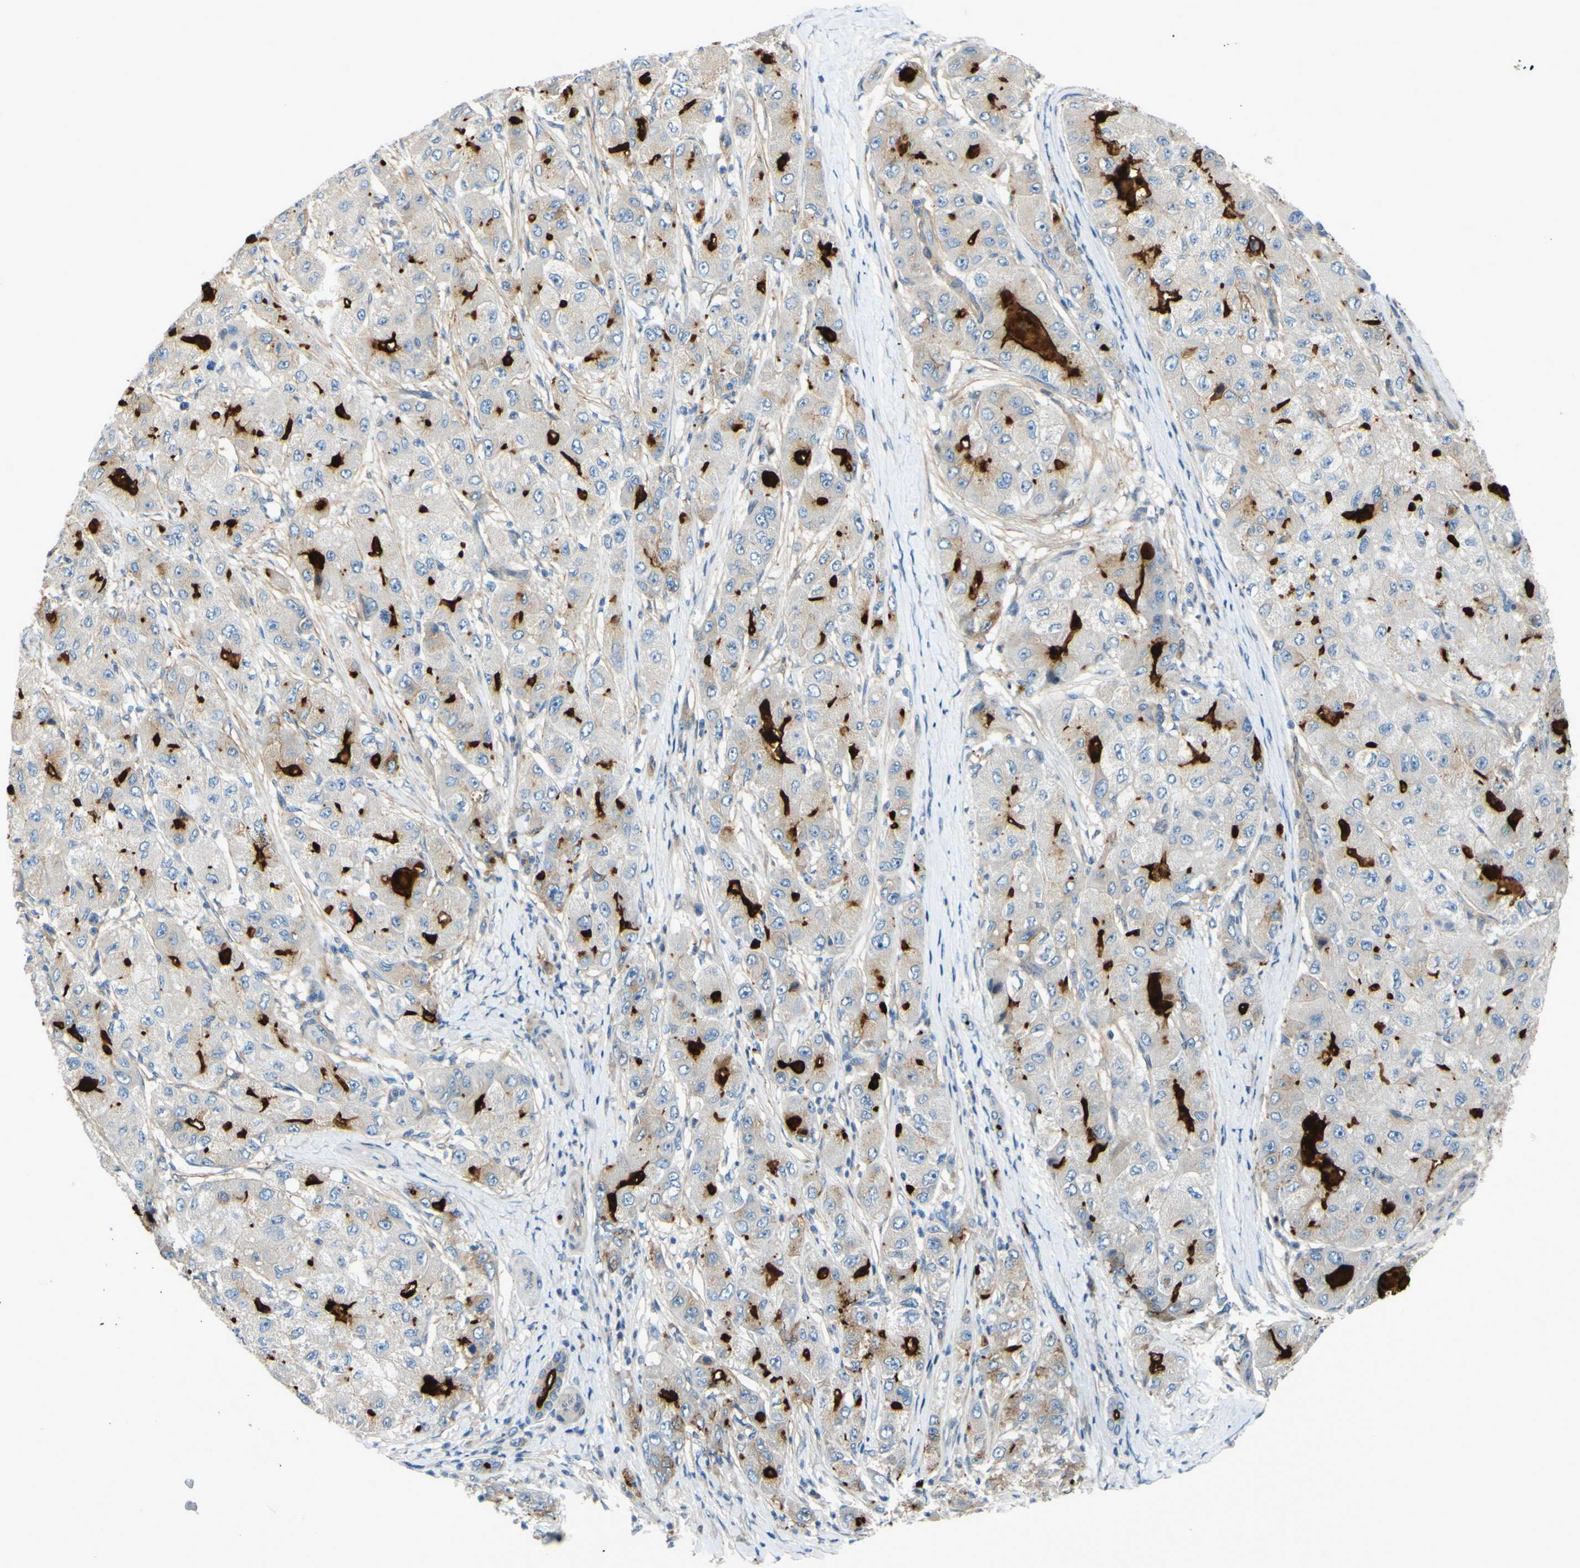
{"staining": {"intensity": "strong", "quantity": "<25%", "location": "cytoplasmic/membranous"}, "tissue": "liver cancer", "cell_type": "Tumor cells", "image_type": "cancer", "snomed": [{"axis": "morphology", "description": "Carcinoma, Hepatocellular, NOS"}, {"axis": "topography", "description": "Liver"}], "caption": "Human liver cancer stained with a brown dye reveals strong cytoplasmic/membranous positive expression in approximately <25% of tumor cells.", "gene": "ARHGAP1", "patient": {"sex": "male", "age": 80}}